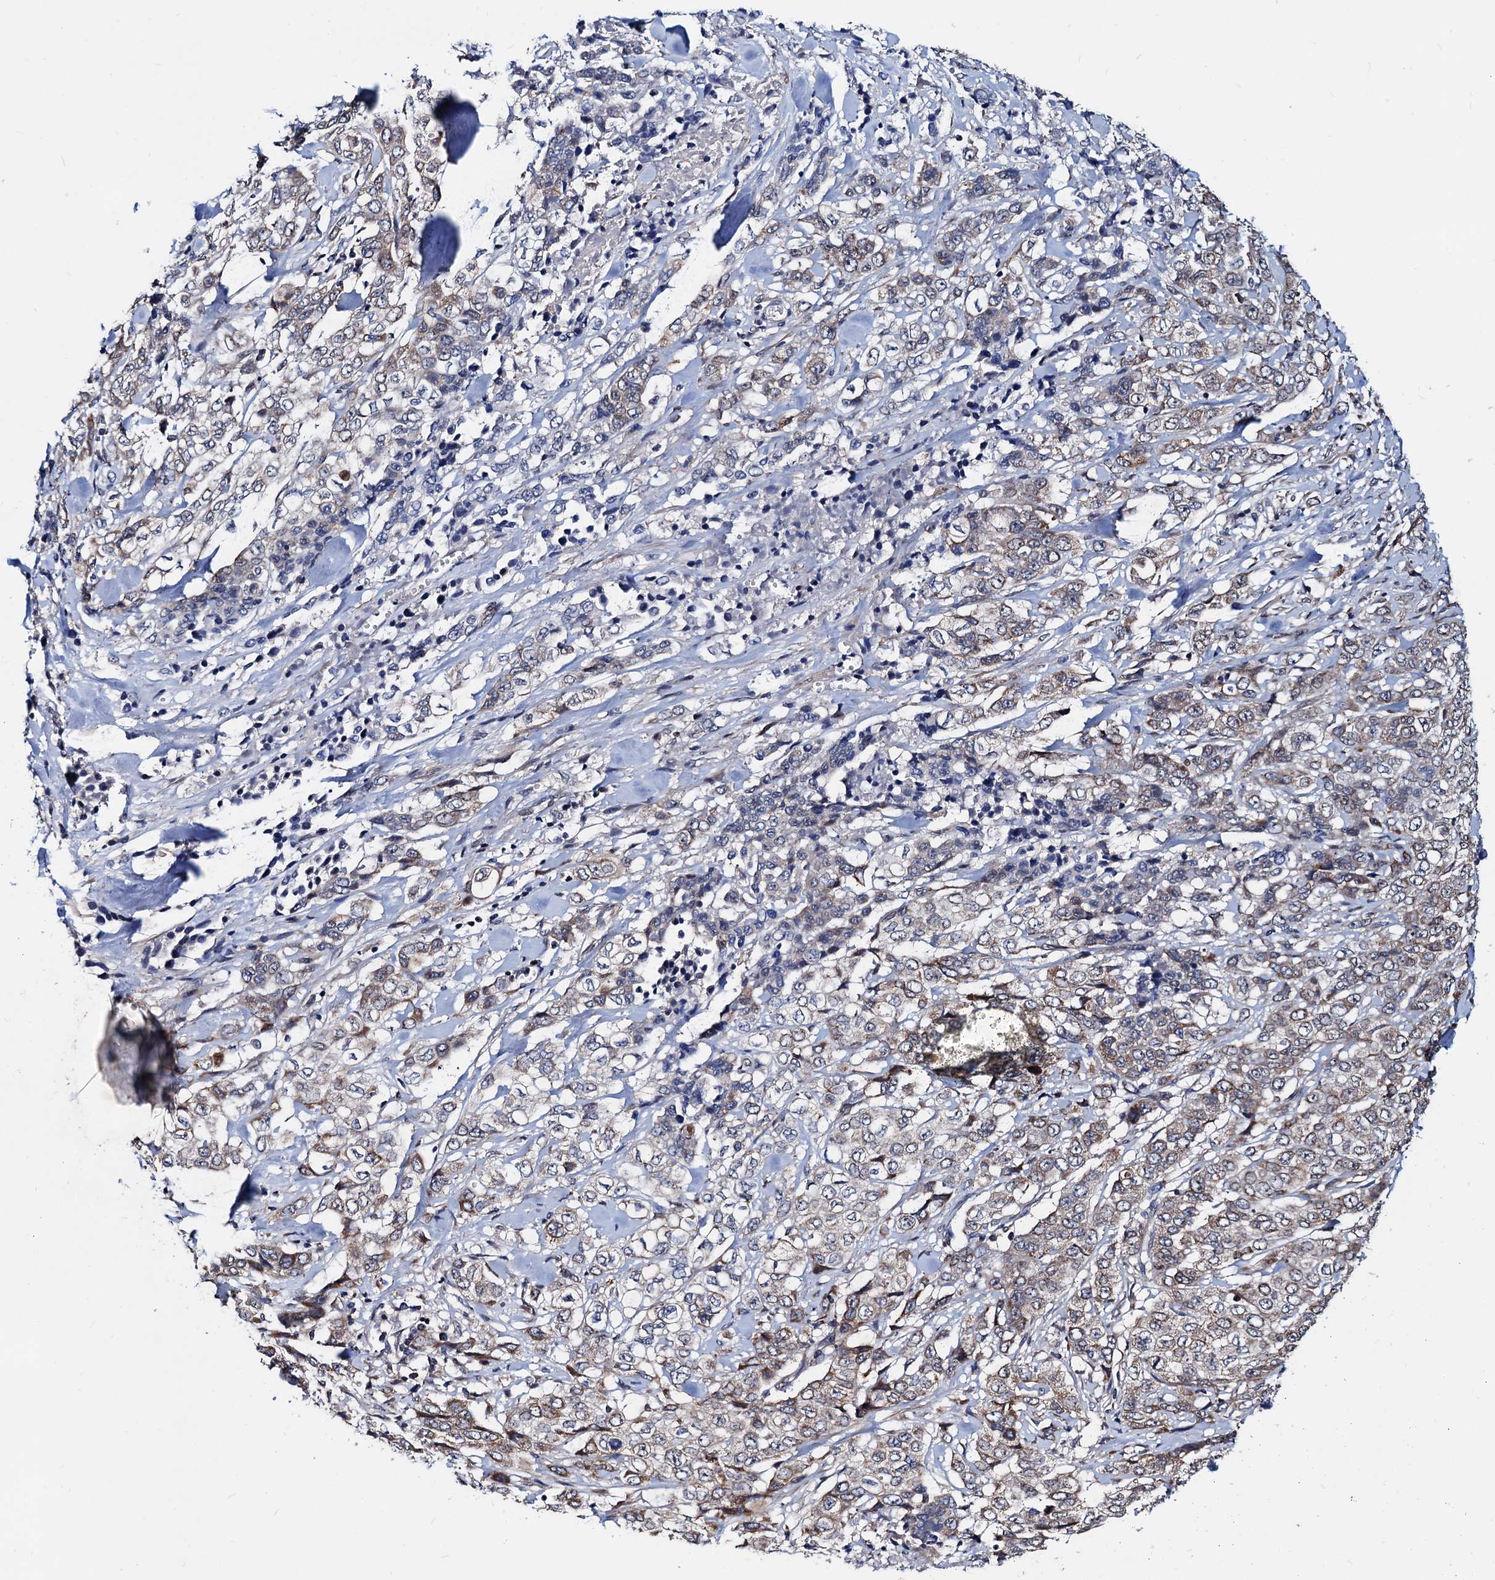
{"staining": {"intensity": "weak", "quantity": "25%-75%", "location": "cytoplasmic/membranous"}, "tissue": "stomach cancer", "cell_type": "Tumor cells", "image_type": "cancer", "snomed": [{"axis": "morphology", "description": "Adenocarcinoma, NOS"}, {"axis": "topography", "description": "Stomach, upper"}], "caption": "Brown immunohistochemical staining in stomach adenocarcinoma shows weak cytoplasmic/membranous expression in about 25%-75% of tumor cells.", "gene": "COA4", "patient": {"sex": "male", "age": 62}}